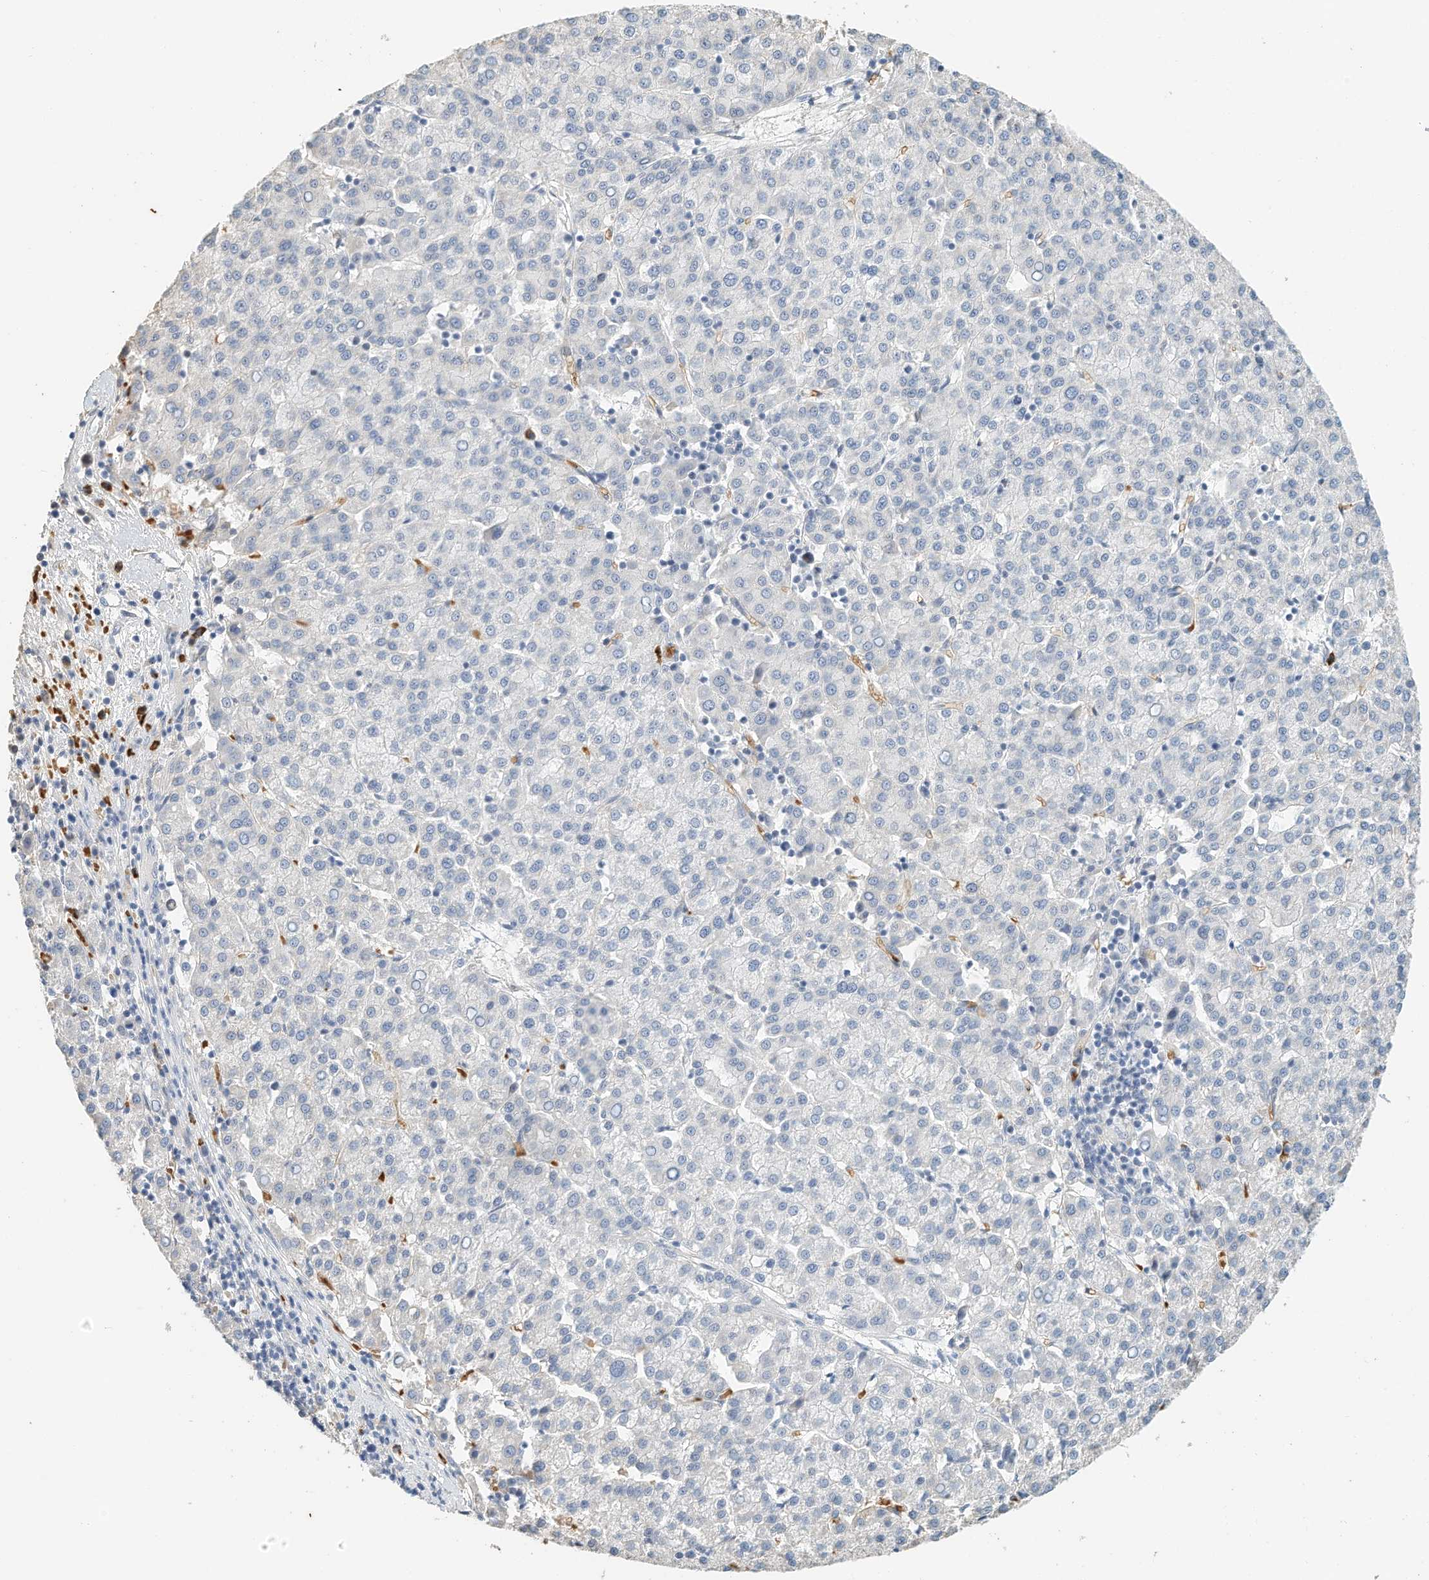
{"staining": {"intensity": "negative", "quantity": "none", "location": "none"}, "tissue": "liver cancer", "cell_type": "Tumor cells", "image_type": "cancer", "snomed": [{"axis": "morphology", "description": "Carcinoma, Hepatocellular, NOS"}, {"axis": "topography", "description": "Liver"}], "caption": "The micrograph displays no significant expression in tumor cells of hepatocellular carcinoma (liver).", "gene": "RCAN3", "patient": {"sex": "female", "age": 58}}